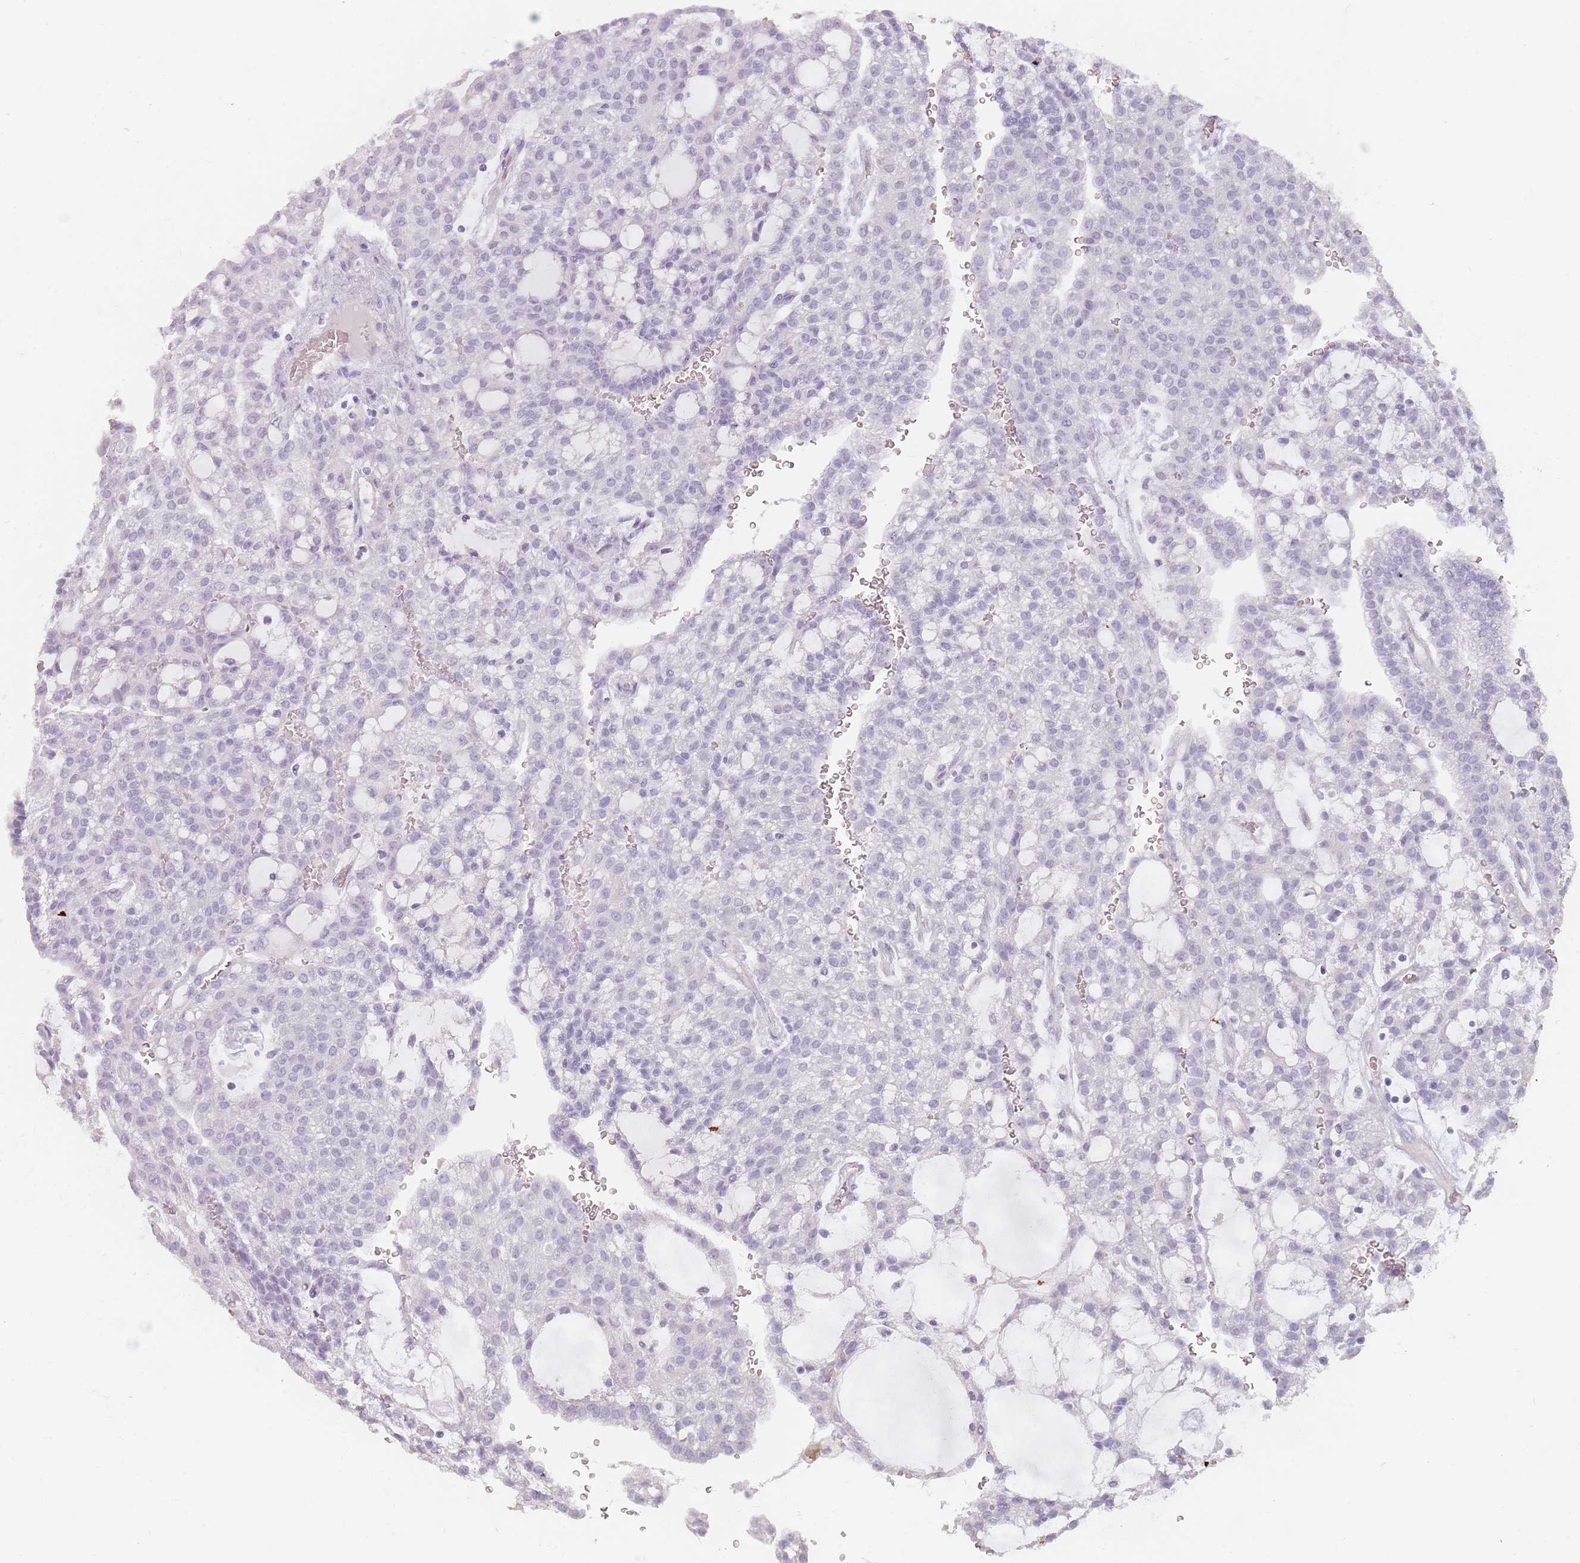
{"staining": {"intensity": "negative", "quantity": "none", "location": "none"}, "tissue": "renal cancer", "cell_type": "Tumor cells", "image_type": "cancer", "snomed": [{"axis": "morphology", "description": "Adenocarcinoma, NOS"}, {"axis": "topography", "description": "Kidney"}], "caption": "Image shows no significant protein staining in tumor cells of renal adenocarcinoma.", "gene": "CEP19", "patient": {"sex": "male", "age": 63}}